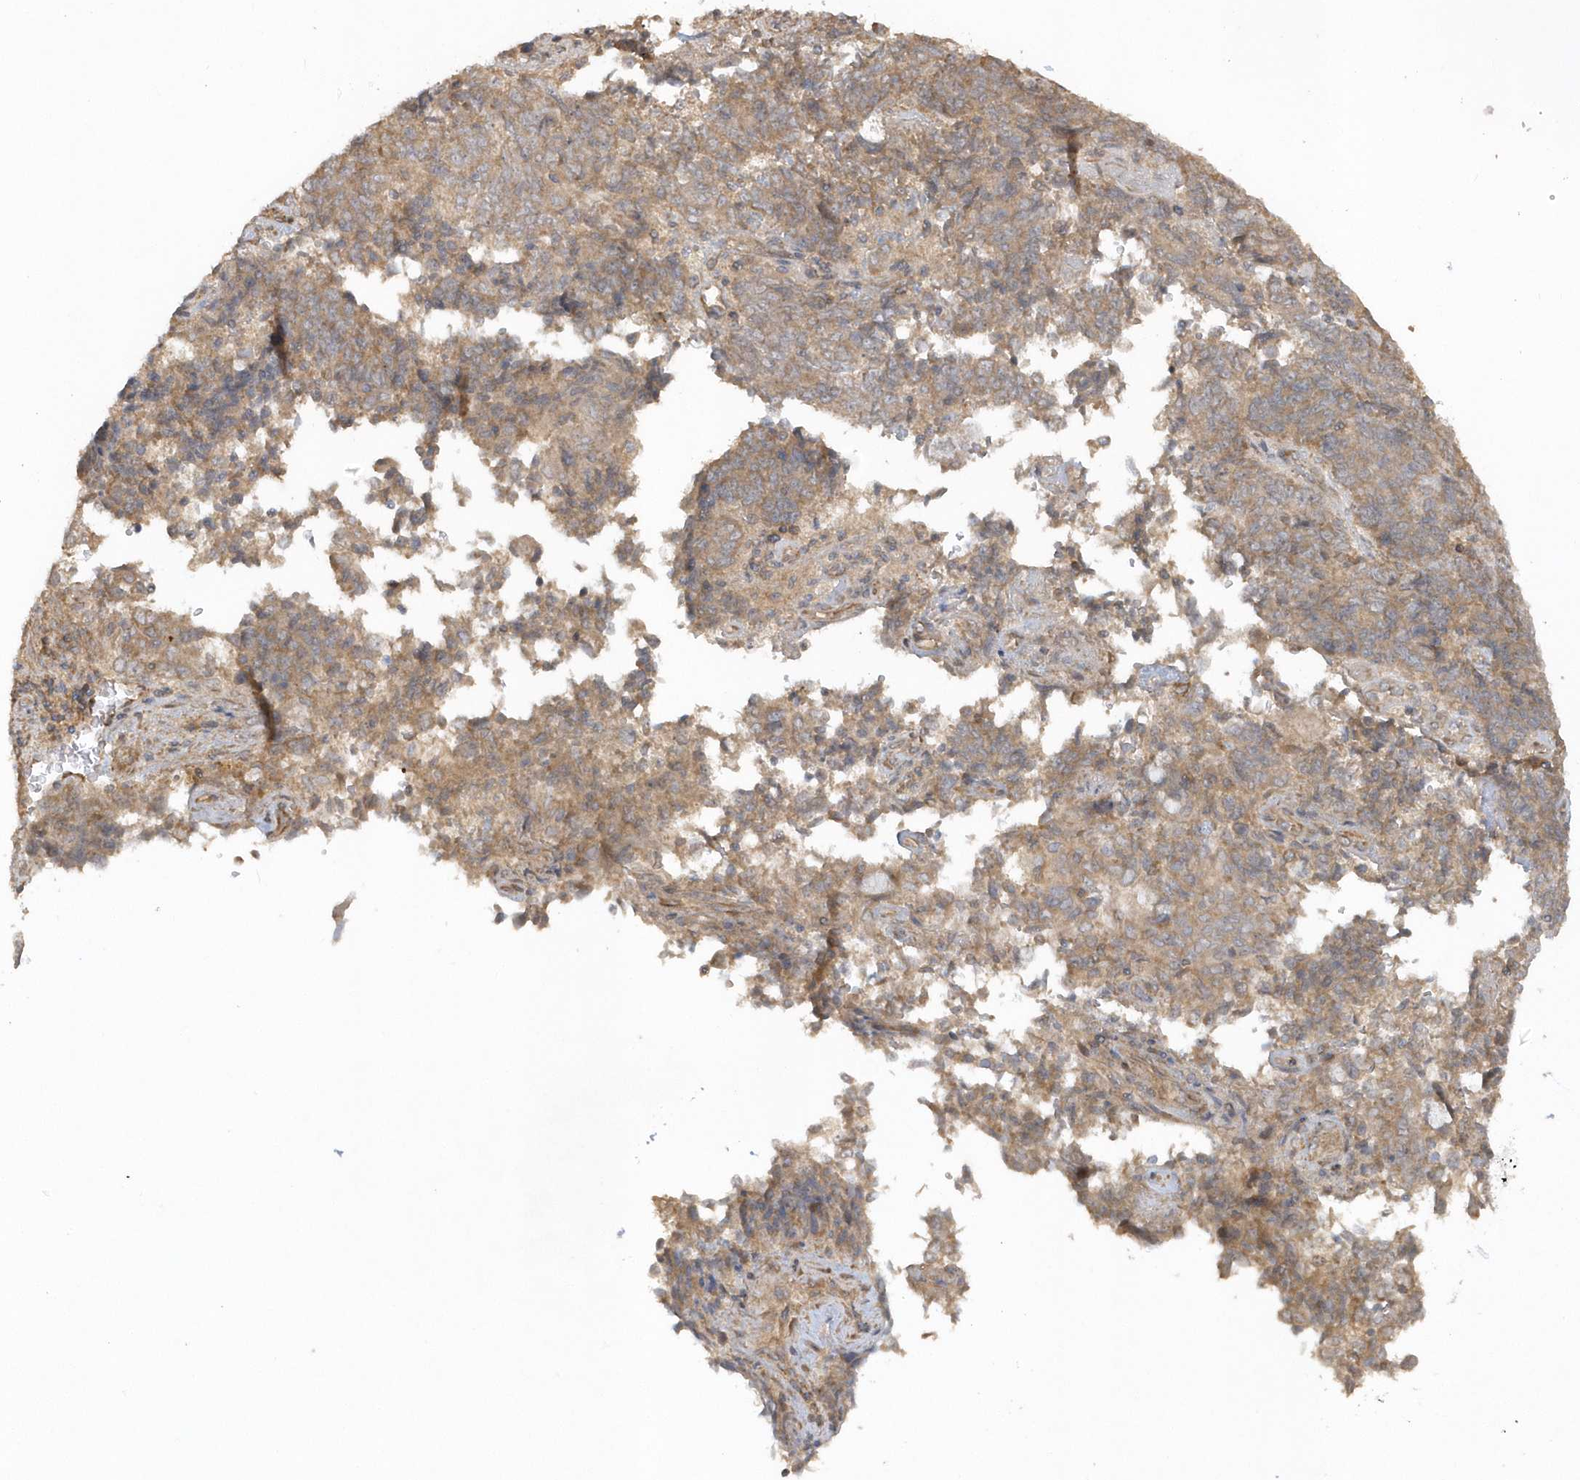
{"staining": {"intensity": "moderate", "quantity": ">75%", "location": "cytoplasmic/membranous"}, "tissue": "endometrial cancer", "cell_type": "Tumor cells", "image_type": "cancer", "snomed": [{"axis": "morphology", "description": "Adenocarcinoma, NOS"}, {"axis": "topography", "description": "Endometrium"}], "caption": "Endometrial cancer (adenocarcinoma) was stained to show a protein in brown. There is medium levels of moderate cytoplasmic/membranous staining in about >75% of tumor cells.", "gene": "THG1L", "patient": {"sex": "female", "age": 80}}